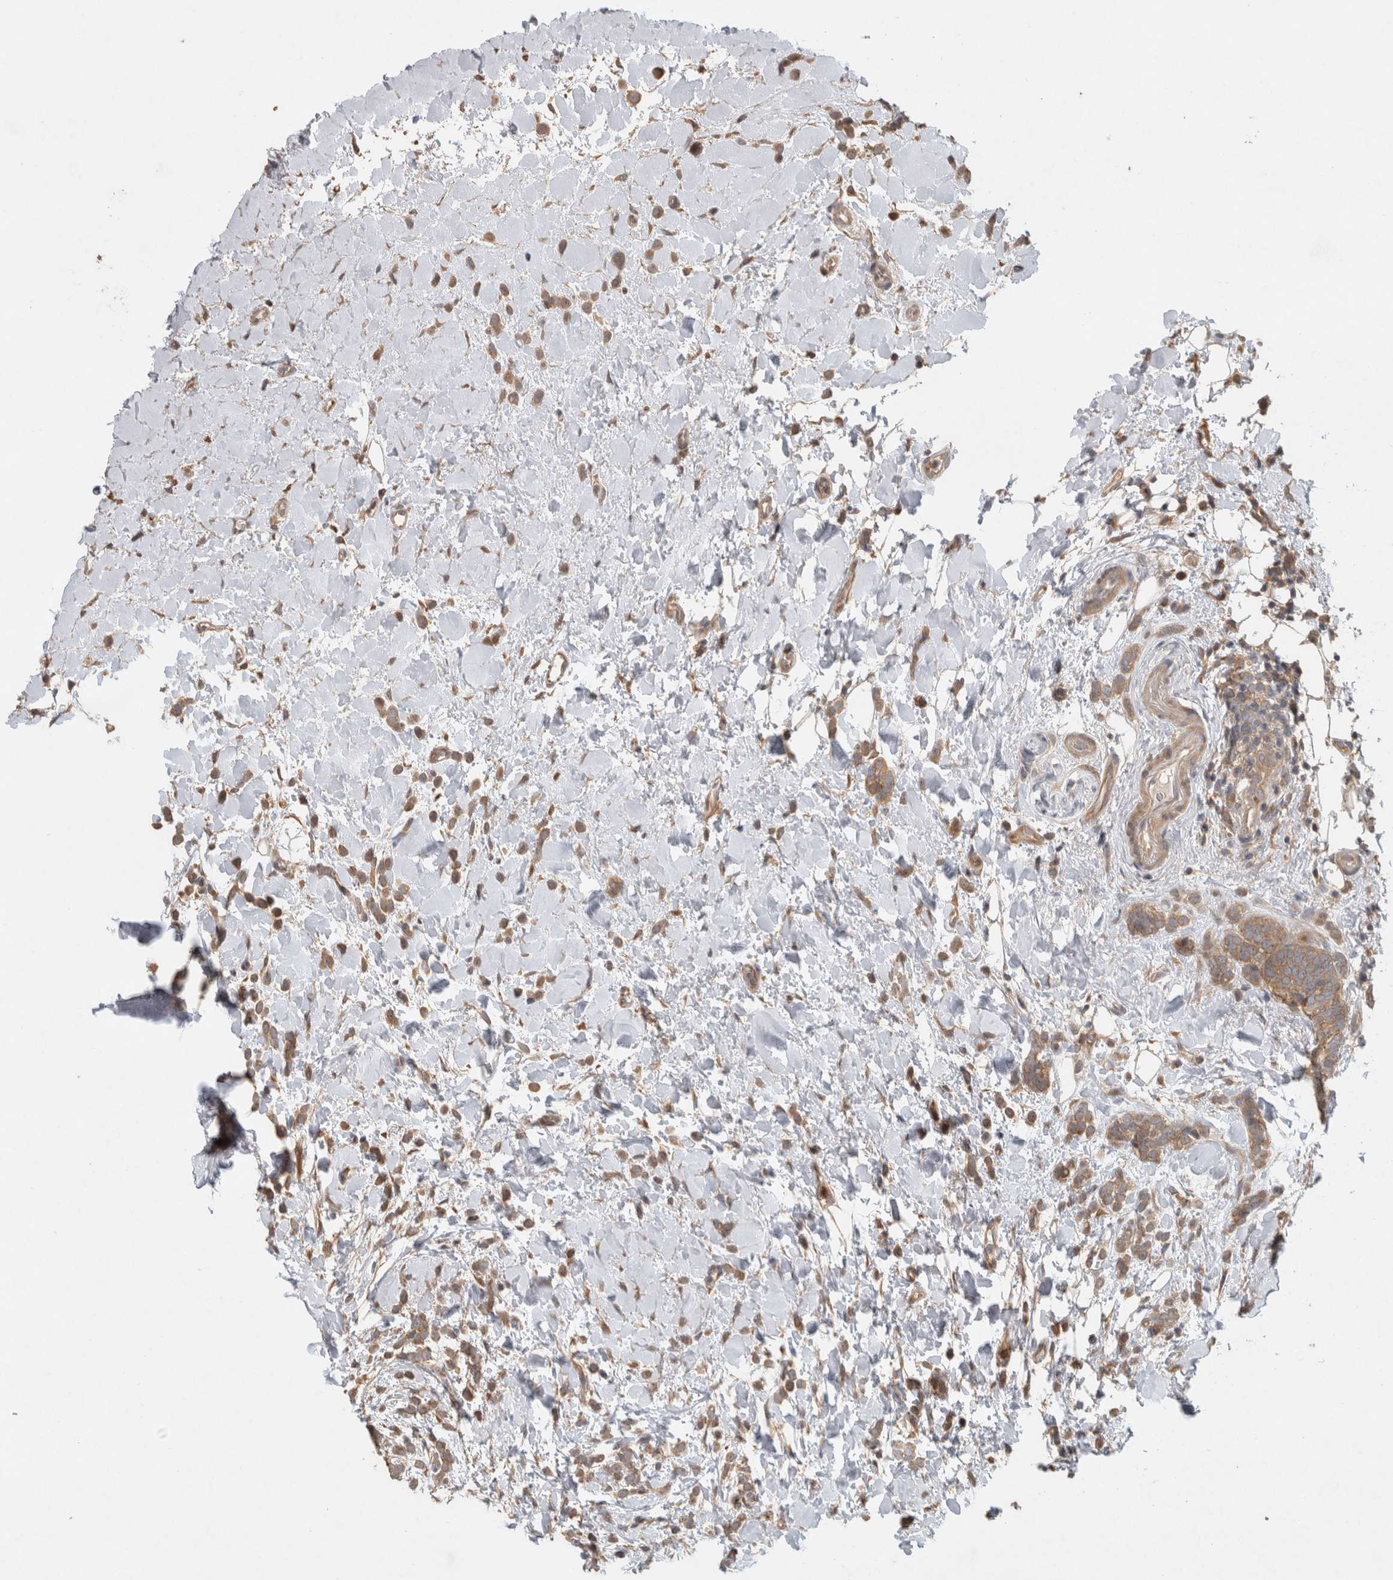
{"staining": {"intensity": "moderate", "quantity": ">75%", "location": "cytoplasmic/membranous"}, "tissue": "breast cancer", "cell_type": "Tumor cells", "image_type": "cancer", "snomed": [{"axis": "morphology", "description": "Normal tissue, NOS"}, {"axis": "morphology", "description": "Lobular carcinoma"}, {"axis": "topography", "description": "Breast"}], "caption": "A brown stain shows moderate cytoplasmic/membranous expression of a protein in breast lobular carcinoma tumor cells.", "gene": "VEPH1", "patient": {"sex": "female", "age": 50}}